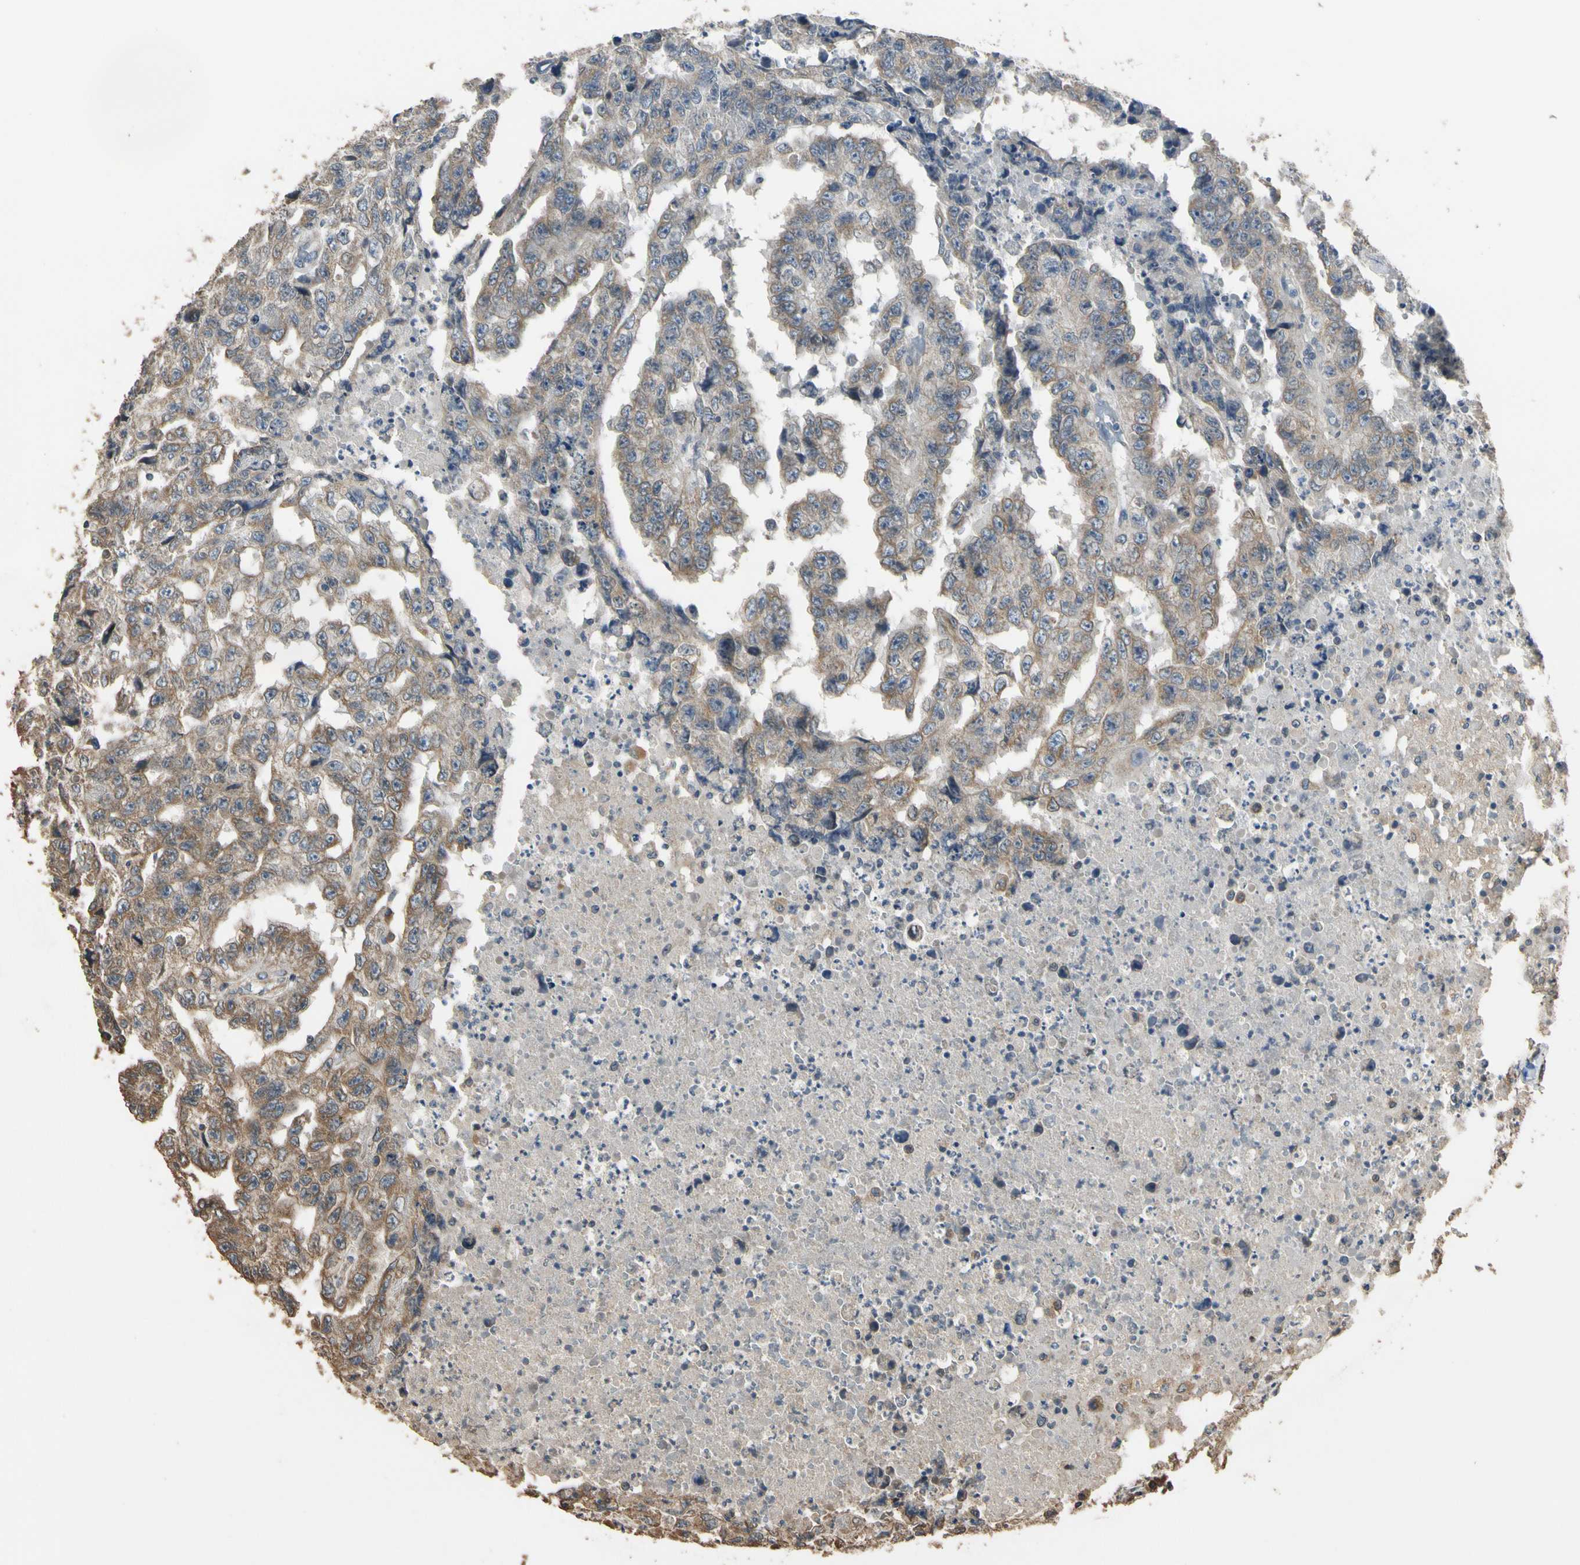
{"staining": {"intensity": "moderate", "quantity": ">75%", "location": "cytoplasmic/membranous"}, "tissue": "testis cancer", "cell_type": "Tumor cells", "image_type": "cancer", "snomed": [{"axis": "morphology", "description": "Necrosis, NOS"}, {"axis": "morphology", "description": "Carcinoma, Embryonal, NOS"}, {"axis": "topography", "description": "Testis"}], "caption": "Embryonal carcinoma (testis) tissue displays moderate cytoplasmic/membranous positivity in approximately >75% of tumor cells (DAB IHC, brown staining for protein, blue staining for nuclei).", "gene": "STX18", "patient": {"sex": "male", "age": 19}}